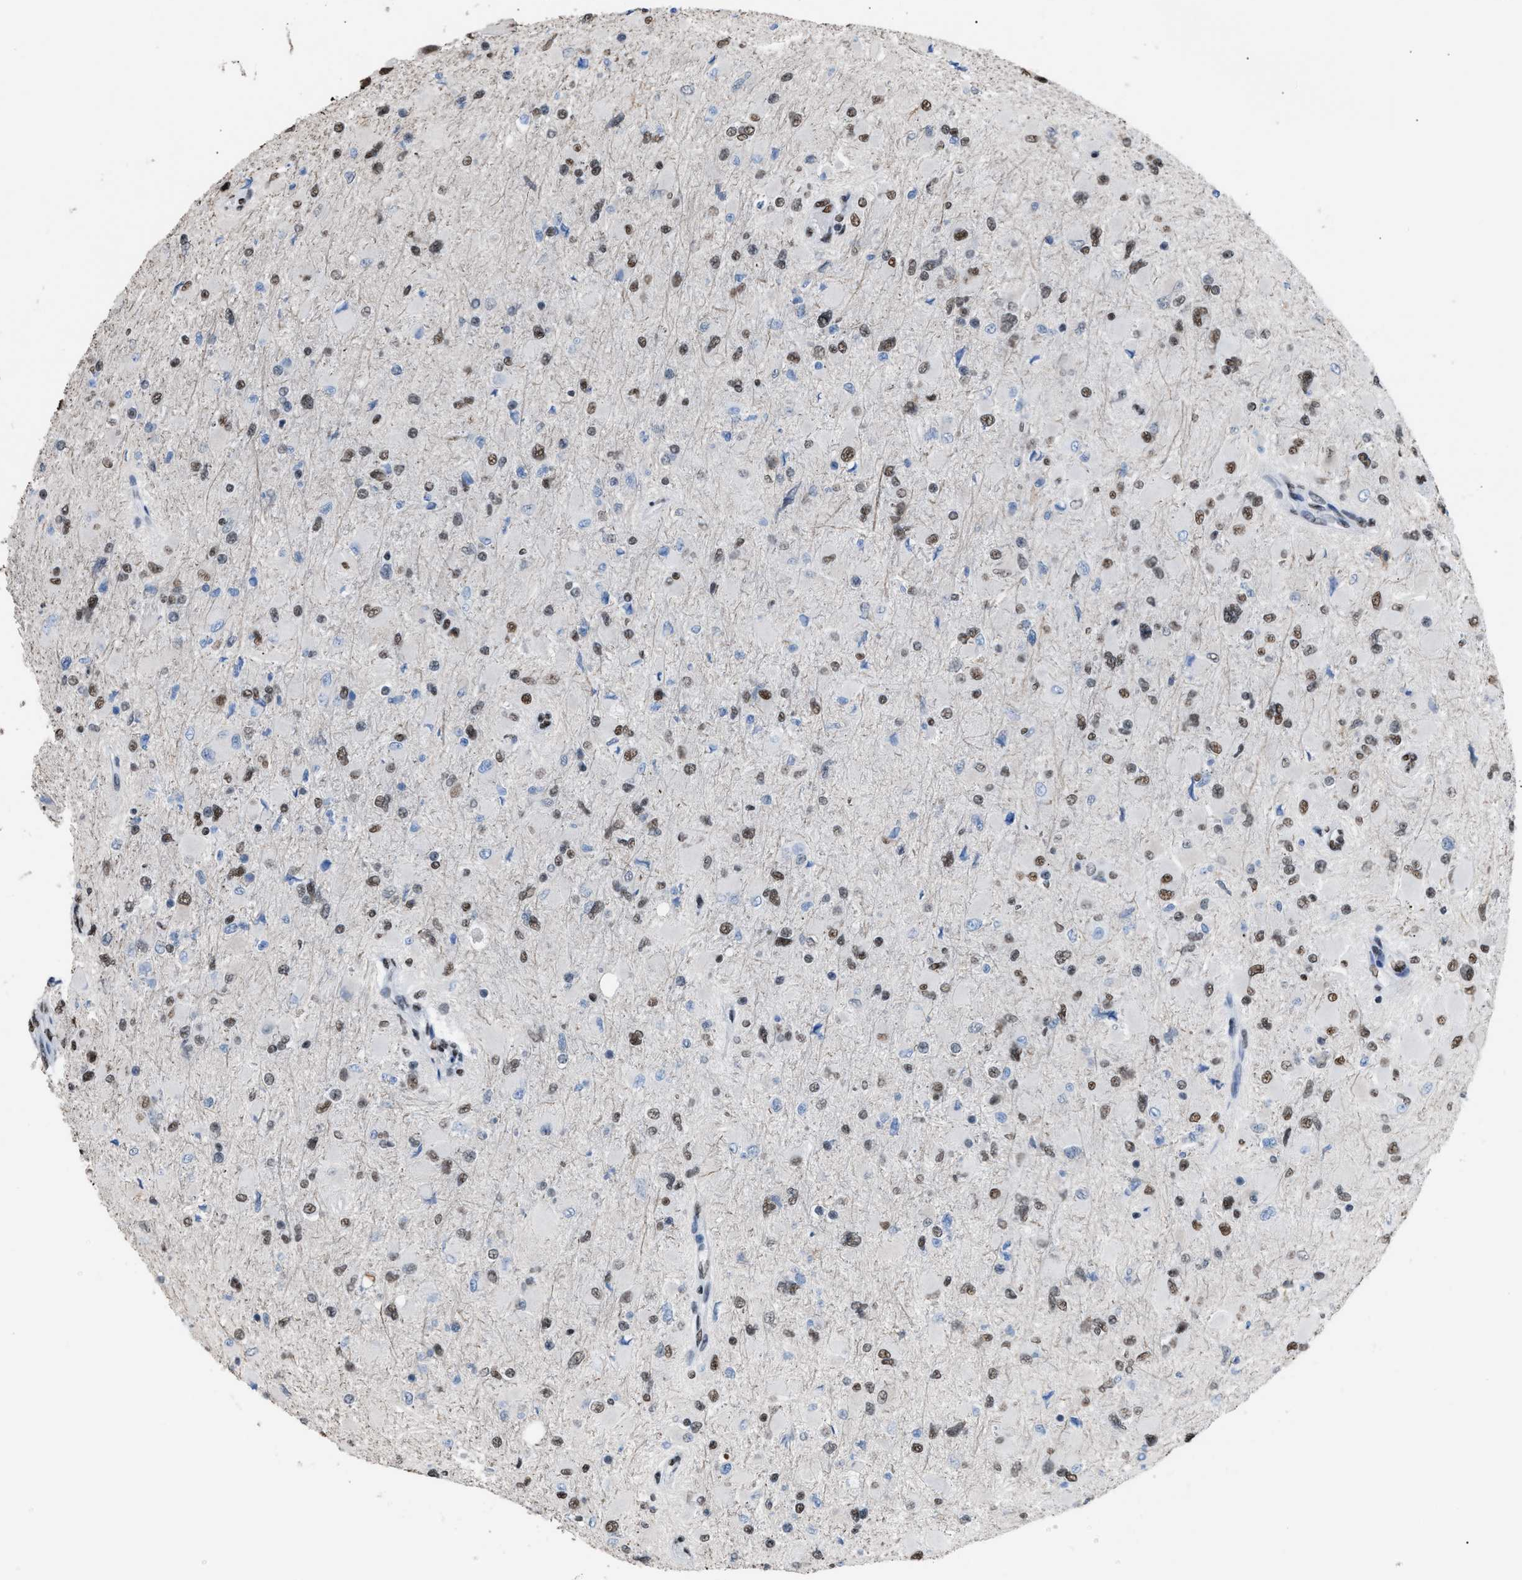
{"staining": {"intensity": "moderate", "quantity": "25%-75%", "location": "nuclear"}, "tissue": "glioma", "cell_type": "Tumor cells", "image_type": "cancer", "snomed": [{"axis": "morphology", "description": "Glioma, malignant, High grade"}, {"axis": "topography", "description": "Cerebral cortex"}], "caption": "Moderate nuclear expression for a protein is present in approximately 25%-75% of tumor cells of malignant high-grade glioma using IHC.", "gene": "CCAR2", "patient": {"sex": "female", "age": 36}}